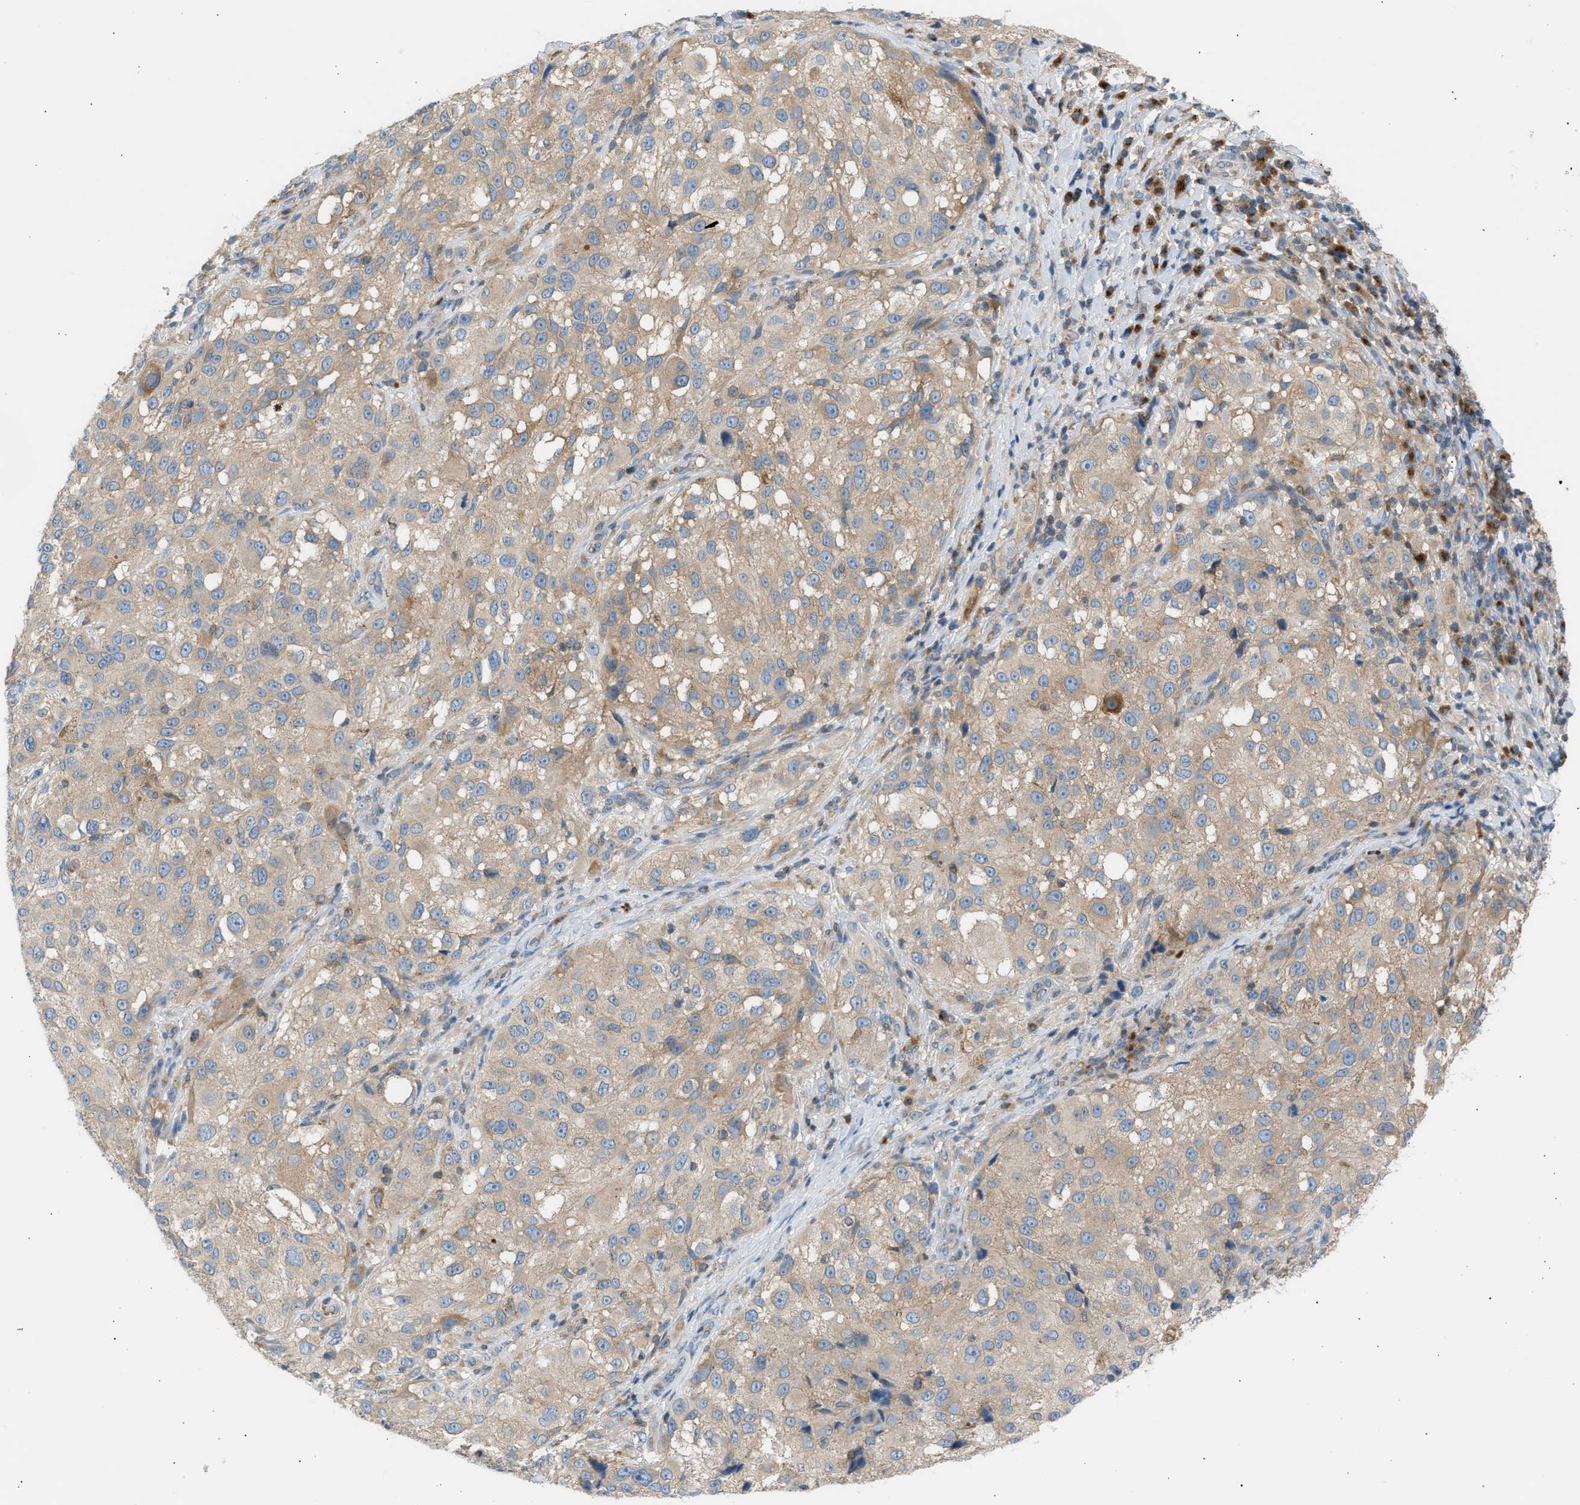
{"staining": {"intensity": "weak", "quantity": ">75%", "location": "cytoplasmic/membranous"}, "tissue": "melanoma", "cell_type": "Tumor cells", "image_type": "cancer", "snomed": [{"axis": "morphology", "description": "Necrosis, NOS"}, {"axis": "morphology", "description": "Malignant melanoma, NOS"}, {"axis": "topography", "description": "Skin"}], "caption": "Human malignant melanoma stained for a protein (brown) exhibits weak cytoplasmic/membranous positive expression in about >75% of tumor cells.", "gene": "TRIM50", "patient": {"sex": "female", "age": 87}}